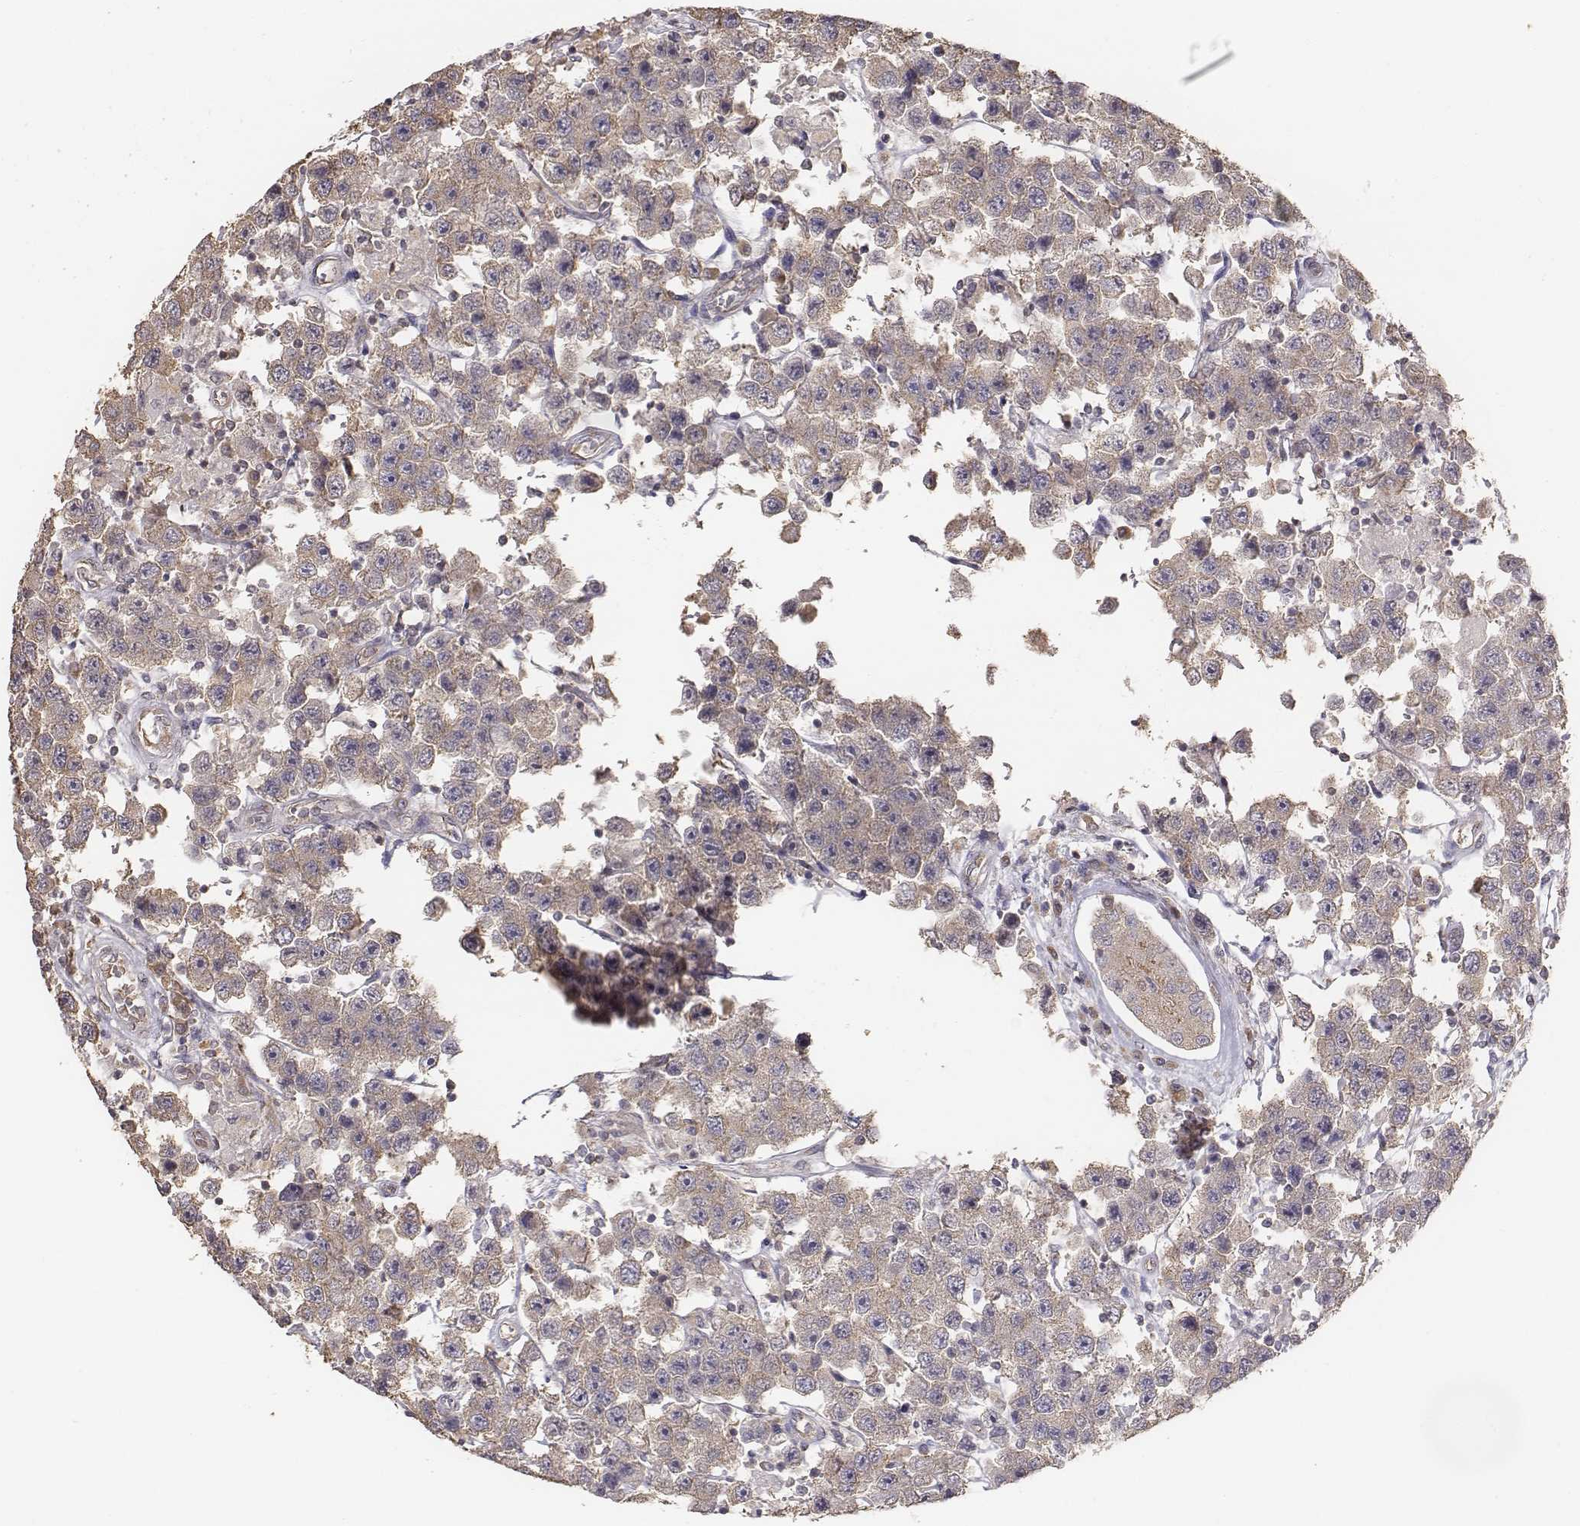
{"staining": {"intensity": "weak", "quantity": ">75%", "location": "cytoplasmic/membranous"}, "tissue": "testis cancer", "cell_type": "Tumor cells", "image_type": "cancer", "snomed": [{"axis": "morphology", "description": "Seminoma, NOS"}, {"axis": "topography", "description": "Testis"}], "caption": "Protein staining of seminoma (testis) tissue reveals weak cytoplasmic/membranous positivity in about >75% of tumor cells.", "gene": "AP1B1", "patient": {"sex": "male", "age": 45}}